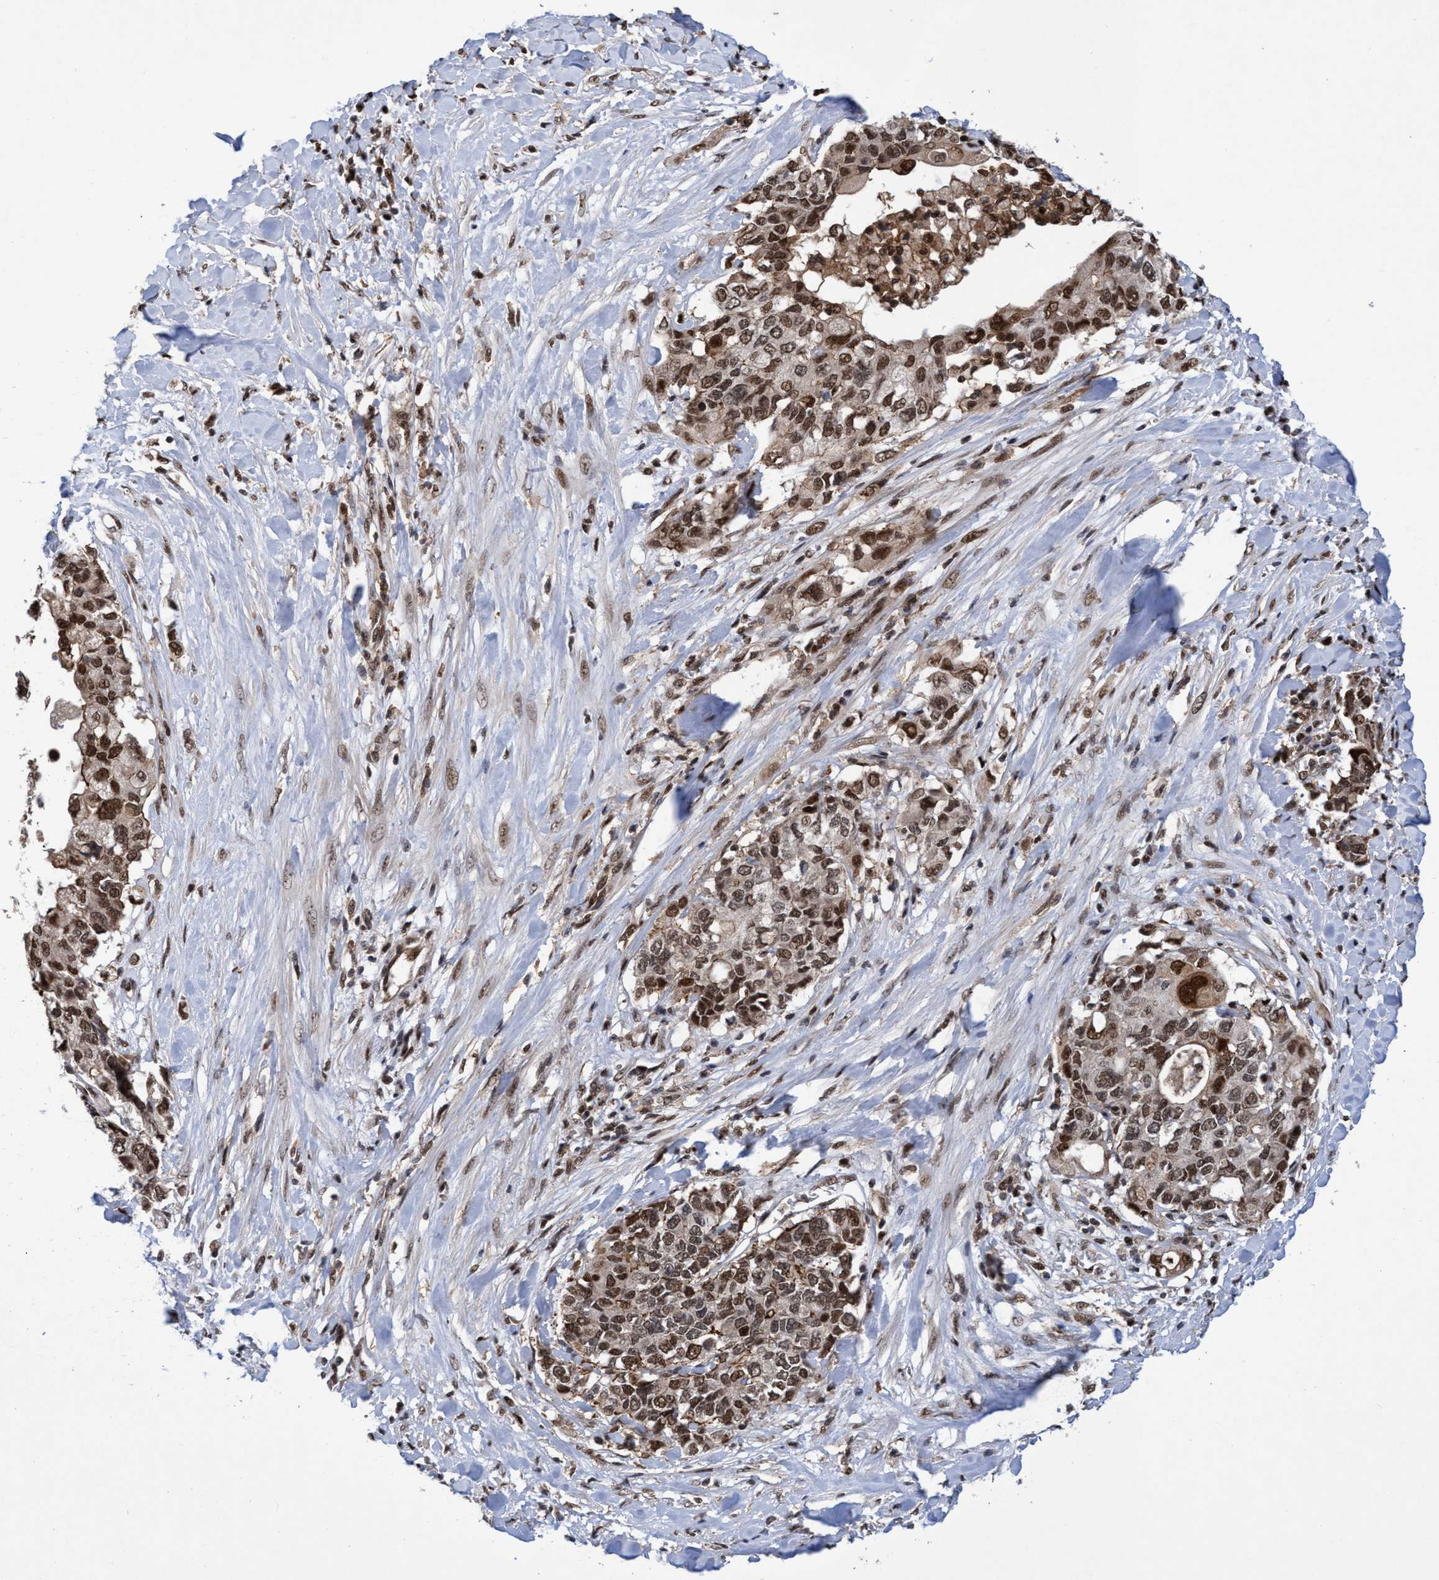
{"staining": {"intensity": "moderate", "quantity": ">75%", "location": "nuclear"}, "tissue": "pancreatic cancer", "cell_type": "Tumor cells", "image_type": "cancer", "snomed": [{"axis": "morphology", "description": "Adenocarcinoma, NOS"}, {"axis": "topography", "description": "Pancreas"}], "caption": "This photomicrograph exhibits IHC staining of human pancreatic cancer (adenocarcinoma), with medium moderate nuclear positivity in about >75% of tumor cells.", "gene": "GTF2F1", "patient": {"sex": "female", "age": 56}}